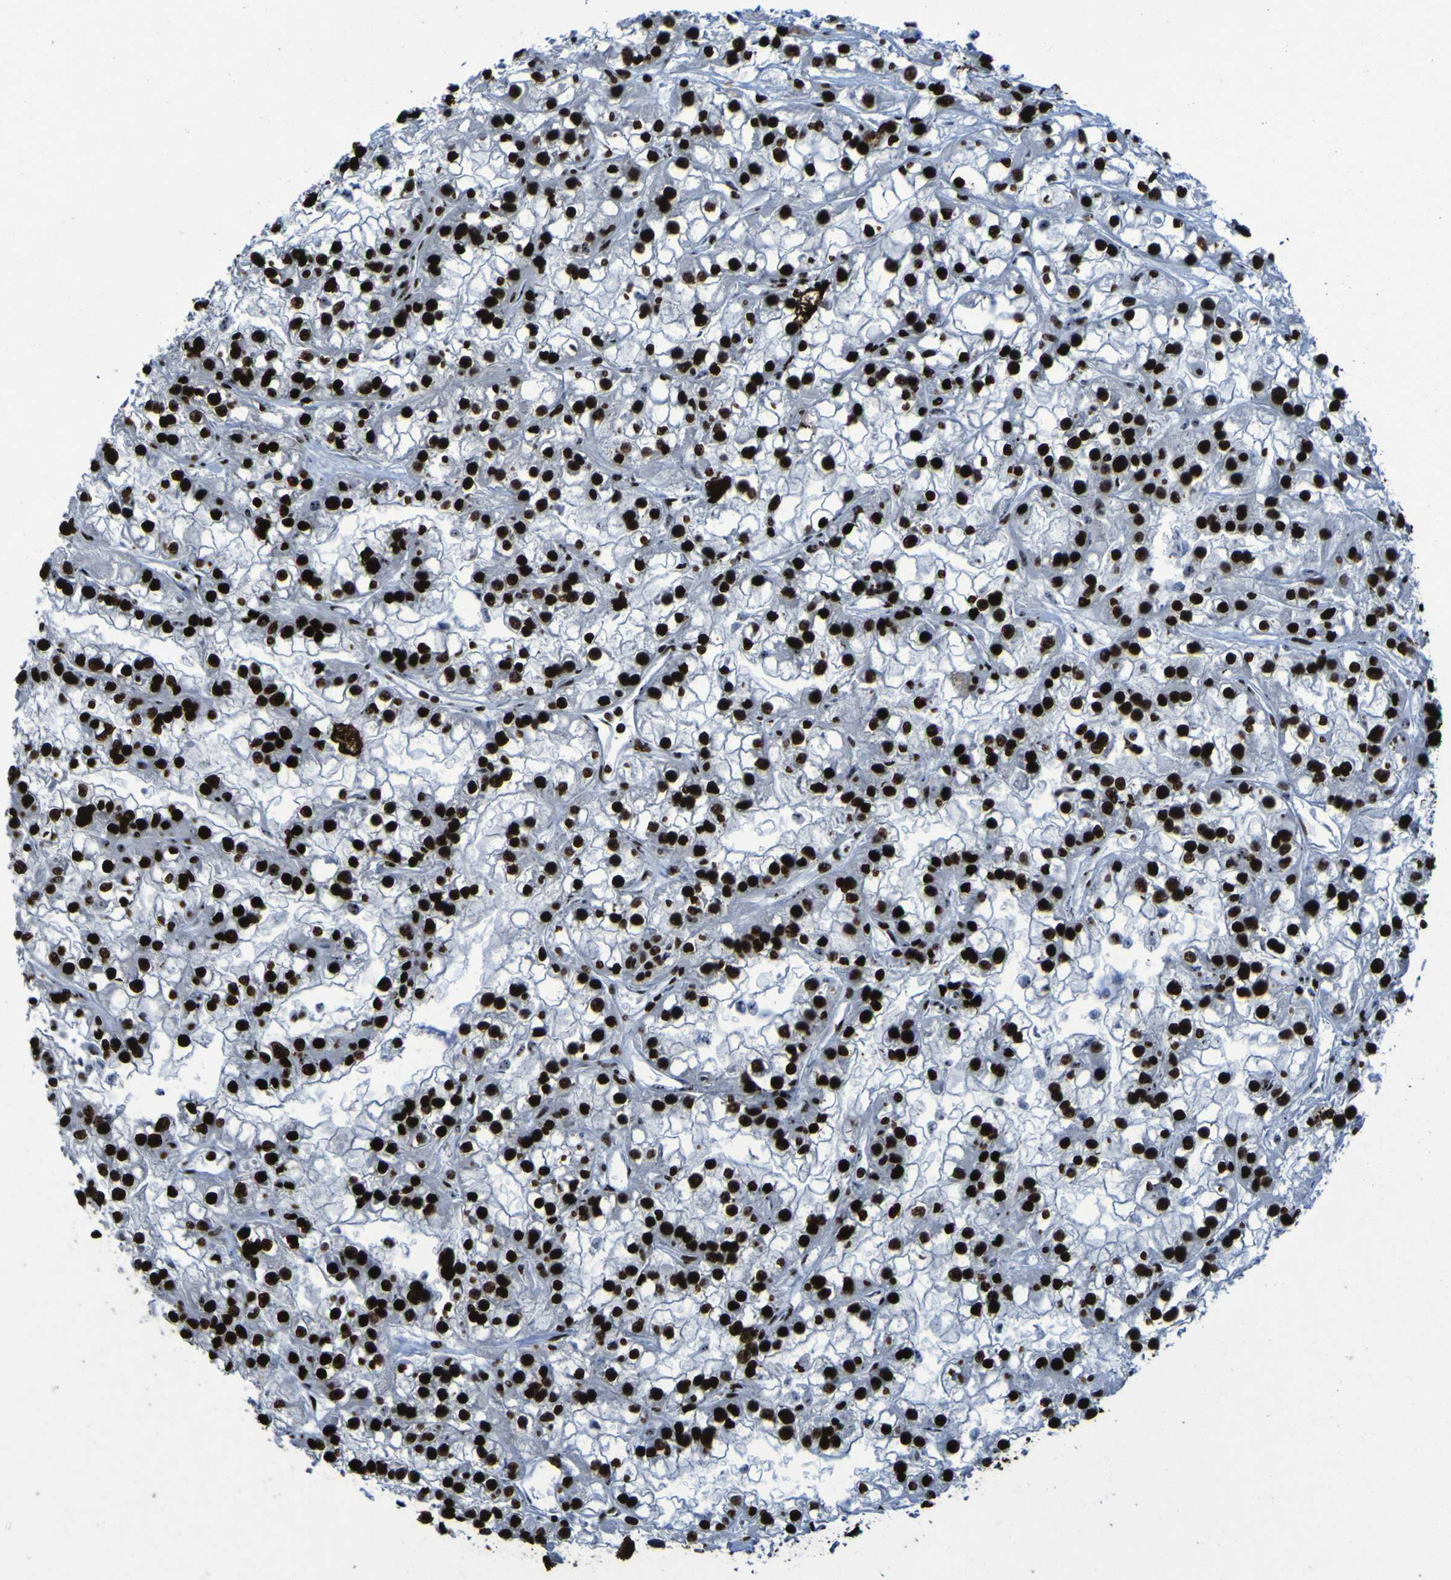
{"staining": {"intensity": "strong", "quantity": ">75%", "location": "nuclear"}, "tissue": "renal cancer", "cell_type": "Tumor cells", "image_type": "cancer", "snomed": [{"axis": "morphology", "description": "Adenocarcinoma, NOS"}, {"axis": "topography", "description": "Kidney"}], "caption": "Immunohistochemical staining of renal adenocarcinoma displays high levels of strong nuclear protein positivity in about >75% of tumor cells.", "gene": "NPM1", "patient": {"sex": "female", "age": 52}}